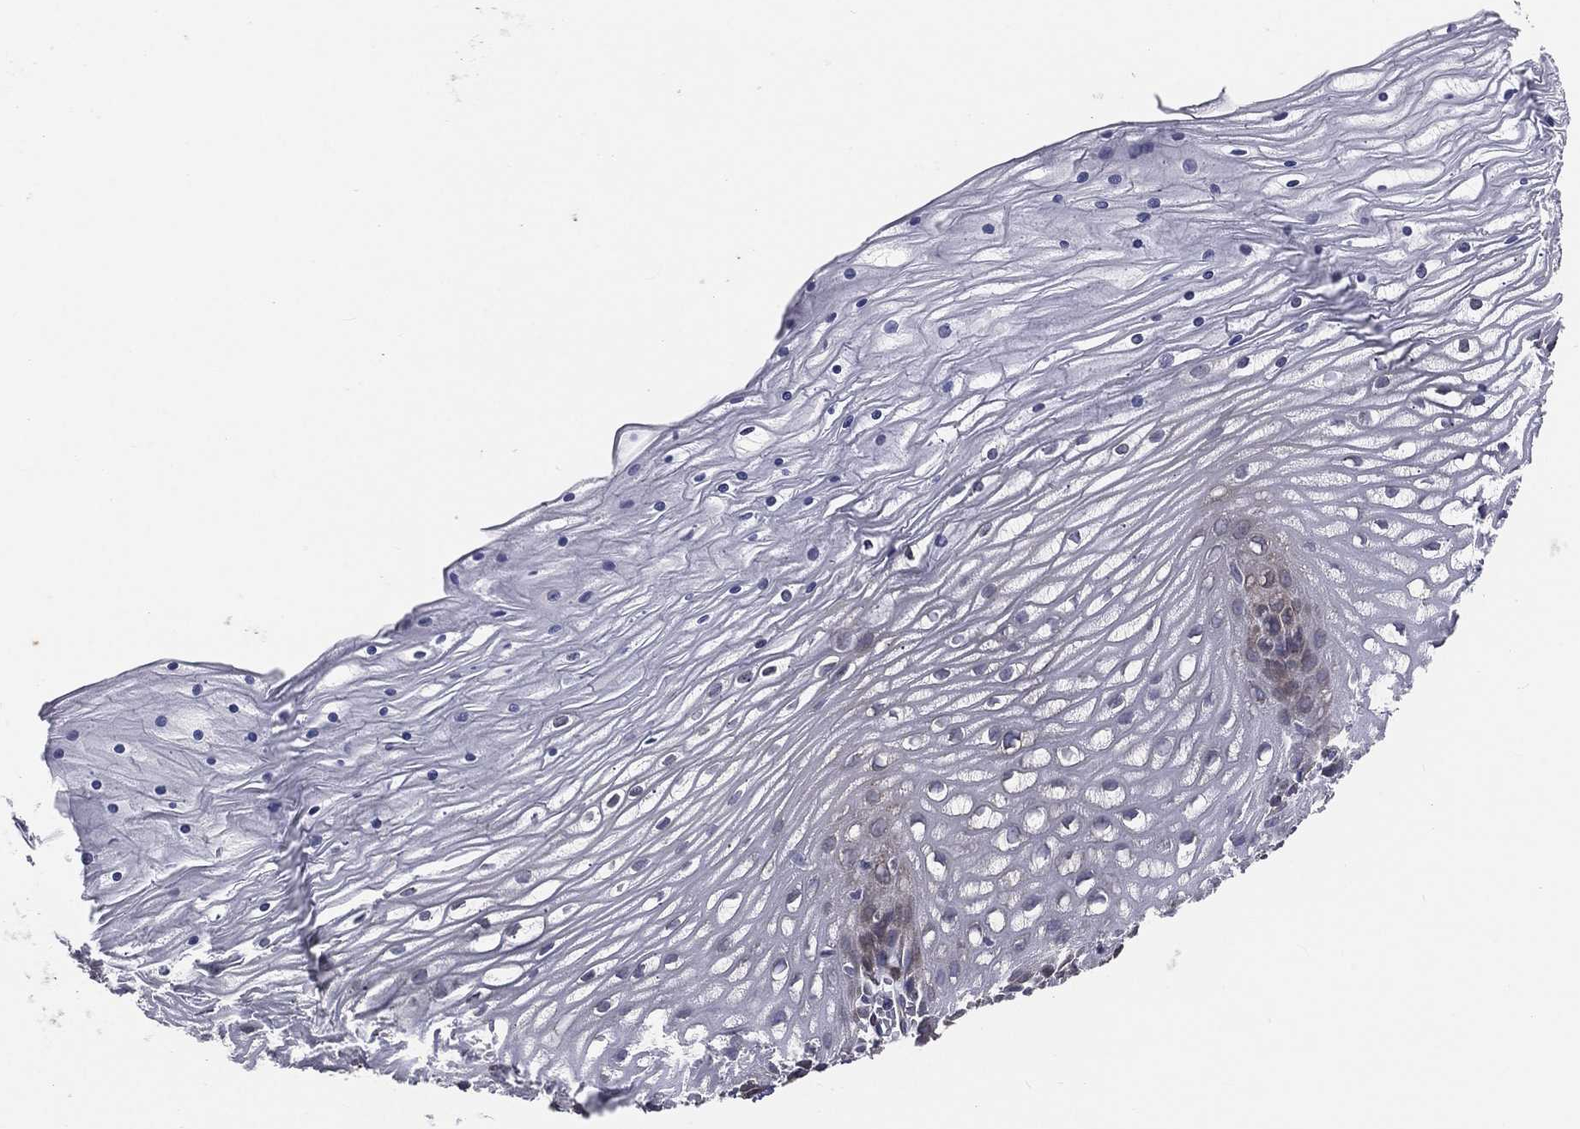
{"staining": {"intensity": "moderate", "quantity": ">75%", "location": "cytoplasmic/membranous"}, "tissue": "cervix", "cell_type": "Glandular cells", "image_type": "normal", "snomed": [{"axis": "morphology", "description": "Normal tissue, NOS"}, {"axis": "topography", "description": "Cervix"}], "caption": "Immunohistochemical staining of benign human cervix demonstrates moderate cytoplasmic/membranous protein expression in about >75% of glandular cells.", "gene": "PGRMC1", "patient": {"sex": "female", "age": 35}}